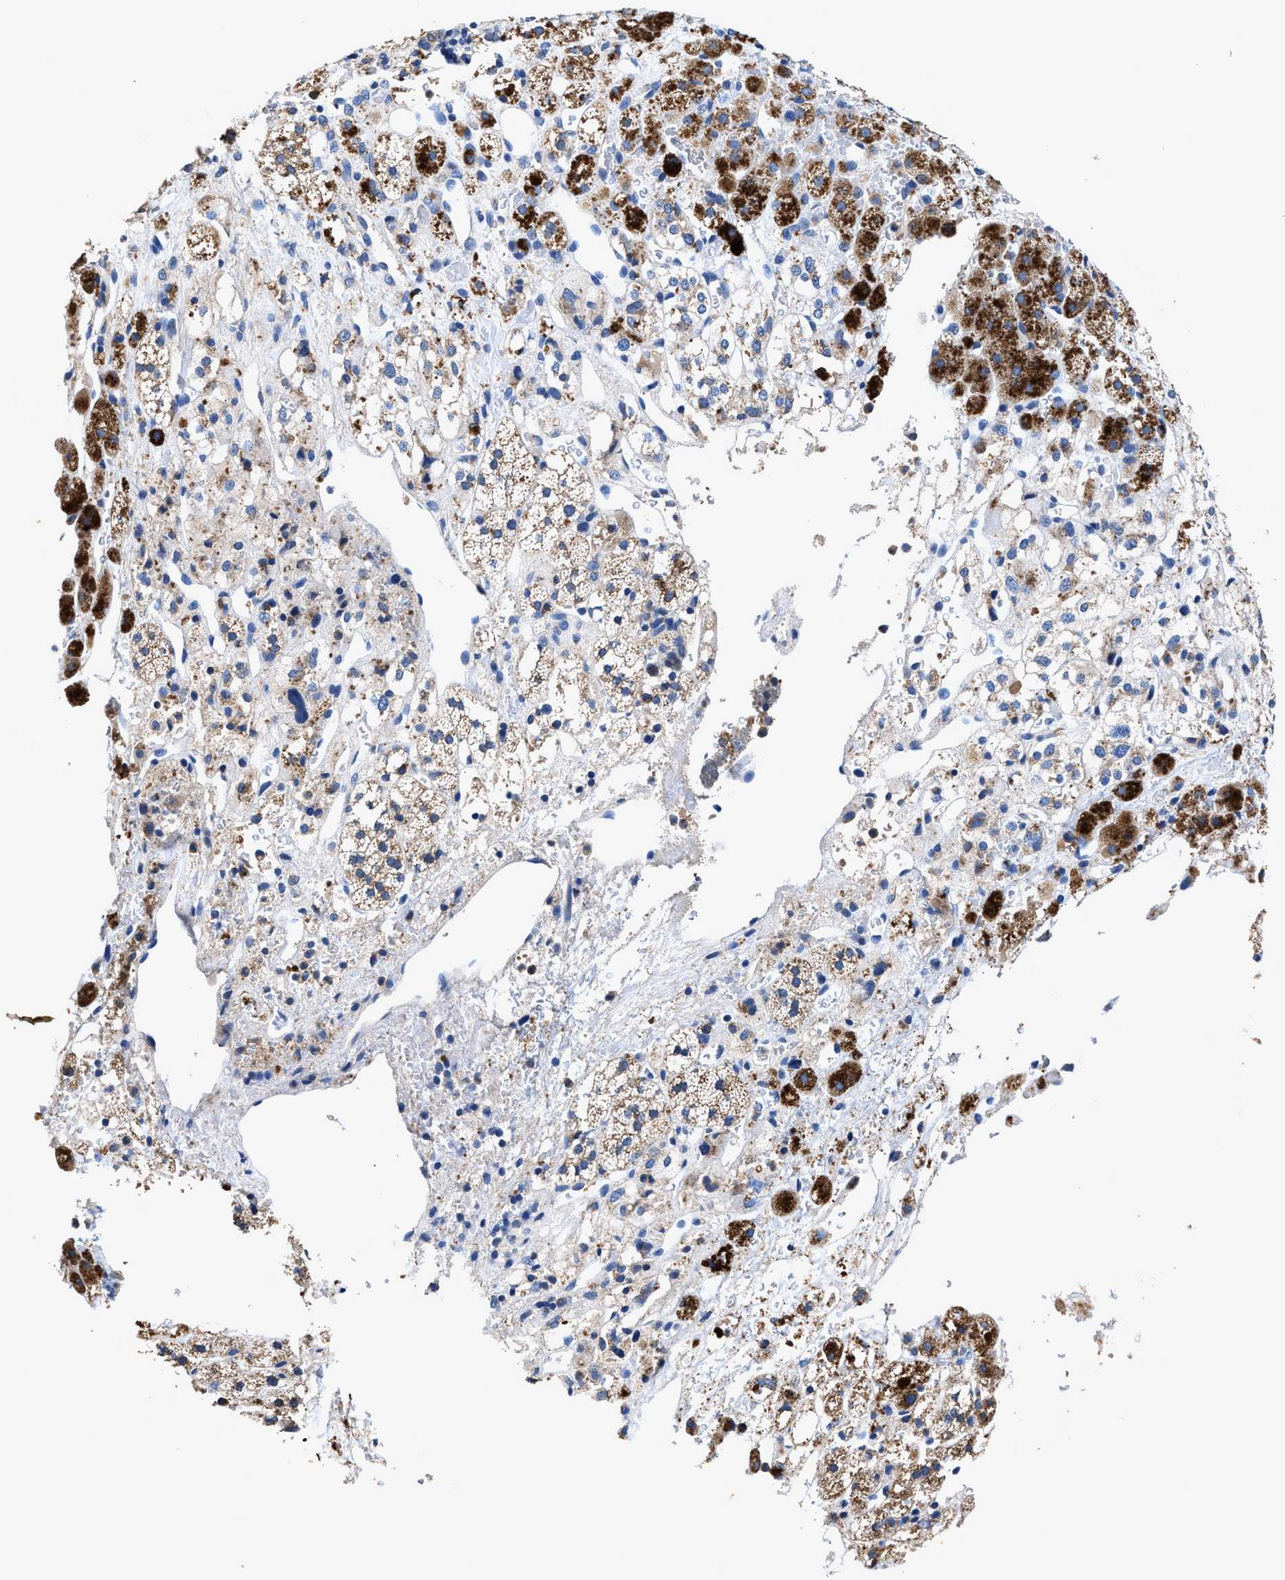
{"staining": {"intensity": "moderate", "quantity": ">75%", "location": "cytoplasmic/membranous"}, "tissue": "adrenal gland", "cell_type": "Glandular cells", "image_type": "normal", "snomed": [{"axis": "morphology", "description": "Normal tissue, NOS"}, {"axis": "topography", "description": "Adrenal gland"}], "caption": "This image exhibits IHC staining of unremarkable adrenal gland, with medium moderate cytoplasmic/membranous staining in about >75% of glandular cells.", "gene": "UBR4", "patient": {"sex": "male", "age": 56}}